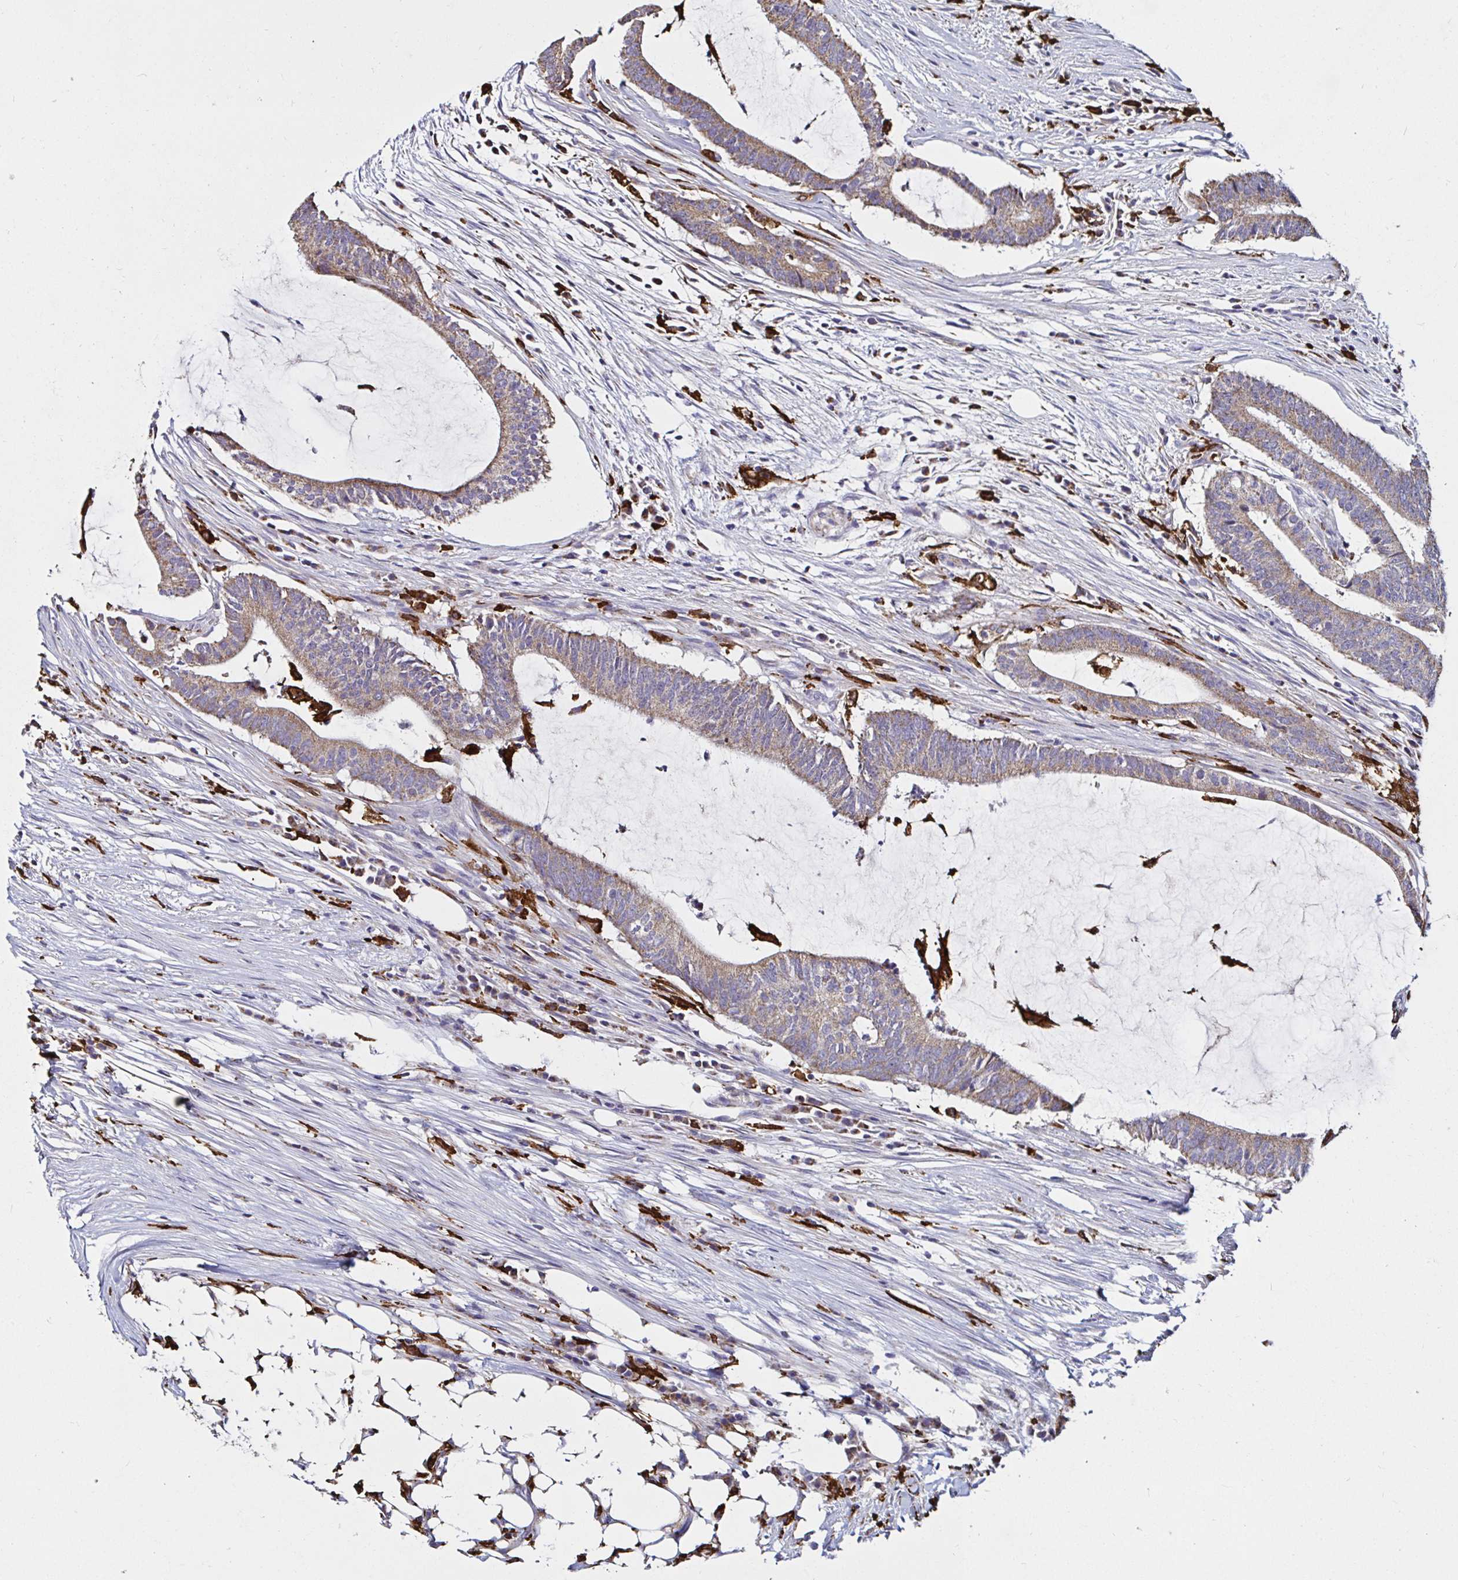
{"staining": {"intensity": "weak", "quantity": ">75%", "location": "cytoplasmic/membranous"}, "tissue": "colorectal cancer", "cell_type": "Tumor cells", "image_type": "cancer", "snomed": [{"axis": "morphology", "description": "Adenocarcinoma, NOS"}, {"axis": "topography", "description": "Colon"}], "caption": "A photomicrograph showing weak cytoplasmic/membranous positivity in about >75% of tumor cells in colorectal cancer, as visualized by brown immunohistochemical staining.", "gene": "MSR1", "patient": {"sex": "female", "age": 43}}